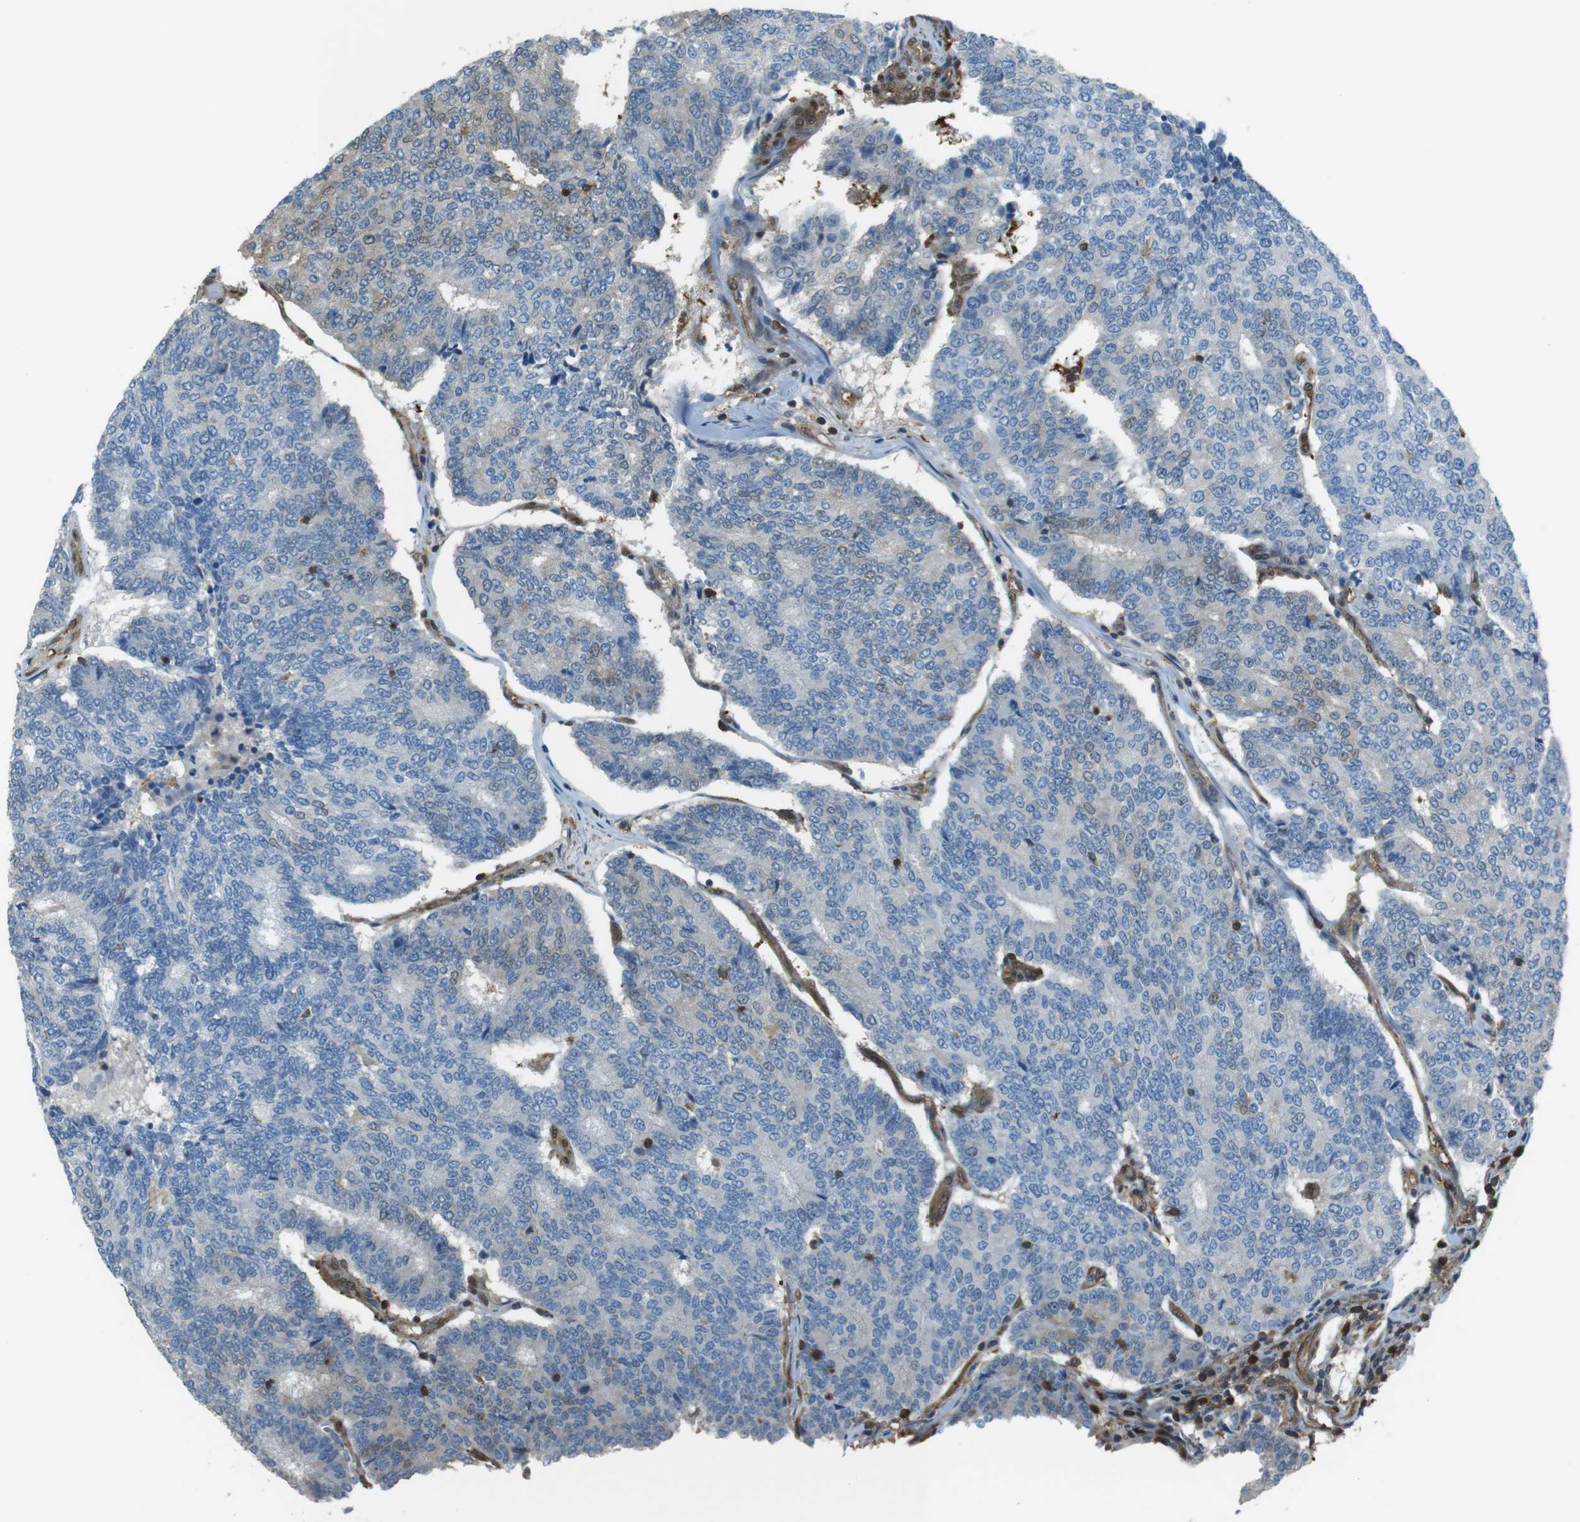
{"staining": {"intensity": "weak", "quantity": "<25%", "location": "cytoplasmic/membranous,nuclear"}, "tissue": "prostate cancer", "cell_type": "Tumor cells", "image_type": "cancer", "snomed": [{"axis": "morphology", "description": "Normal tissue, NOS"}, {"axis": "morphology", "description": "Adenocarcinoma, High grade"}, {"axis": "topography", "description": "Prostate"}, {"axis": "topography", "description": "Seminal veicle"}], "caption": "The immunohistochemistry (IHC) photomicrograph has no significant expression in tumor cells of prostate cancer (high-grade adenocarcinoma) tissue.", "gene": "TWSG1", "patient": {"sex": "male", "age": 55}}